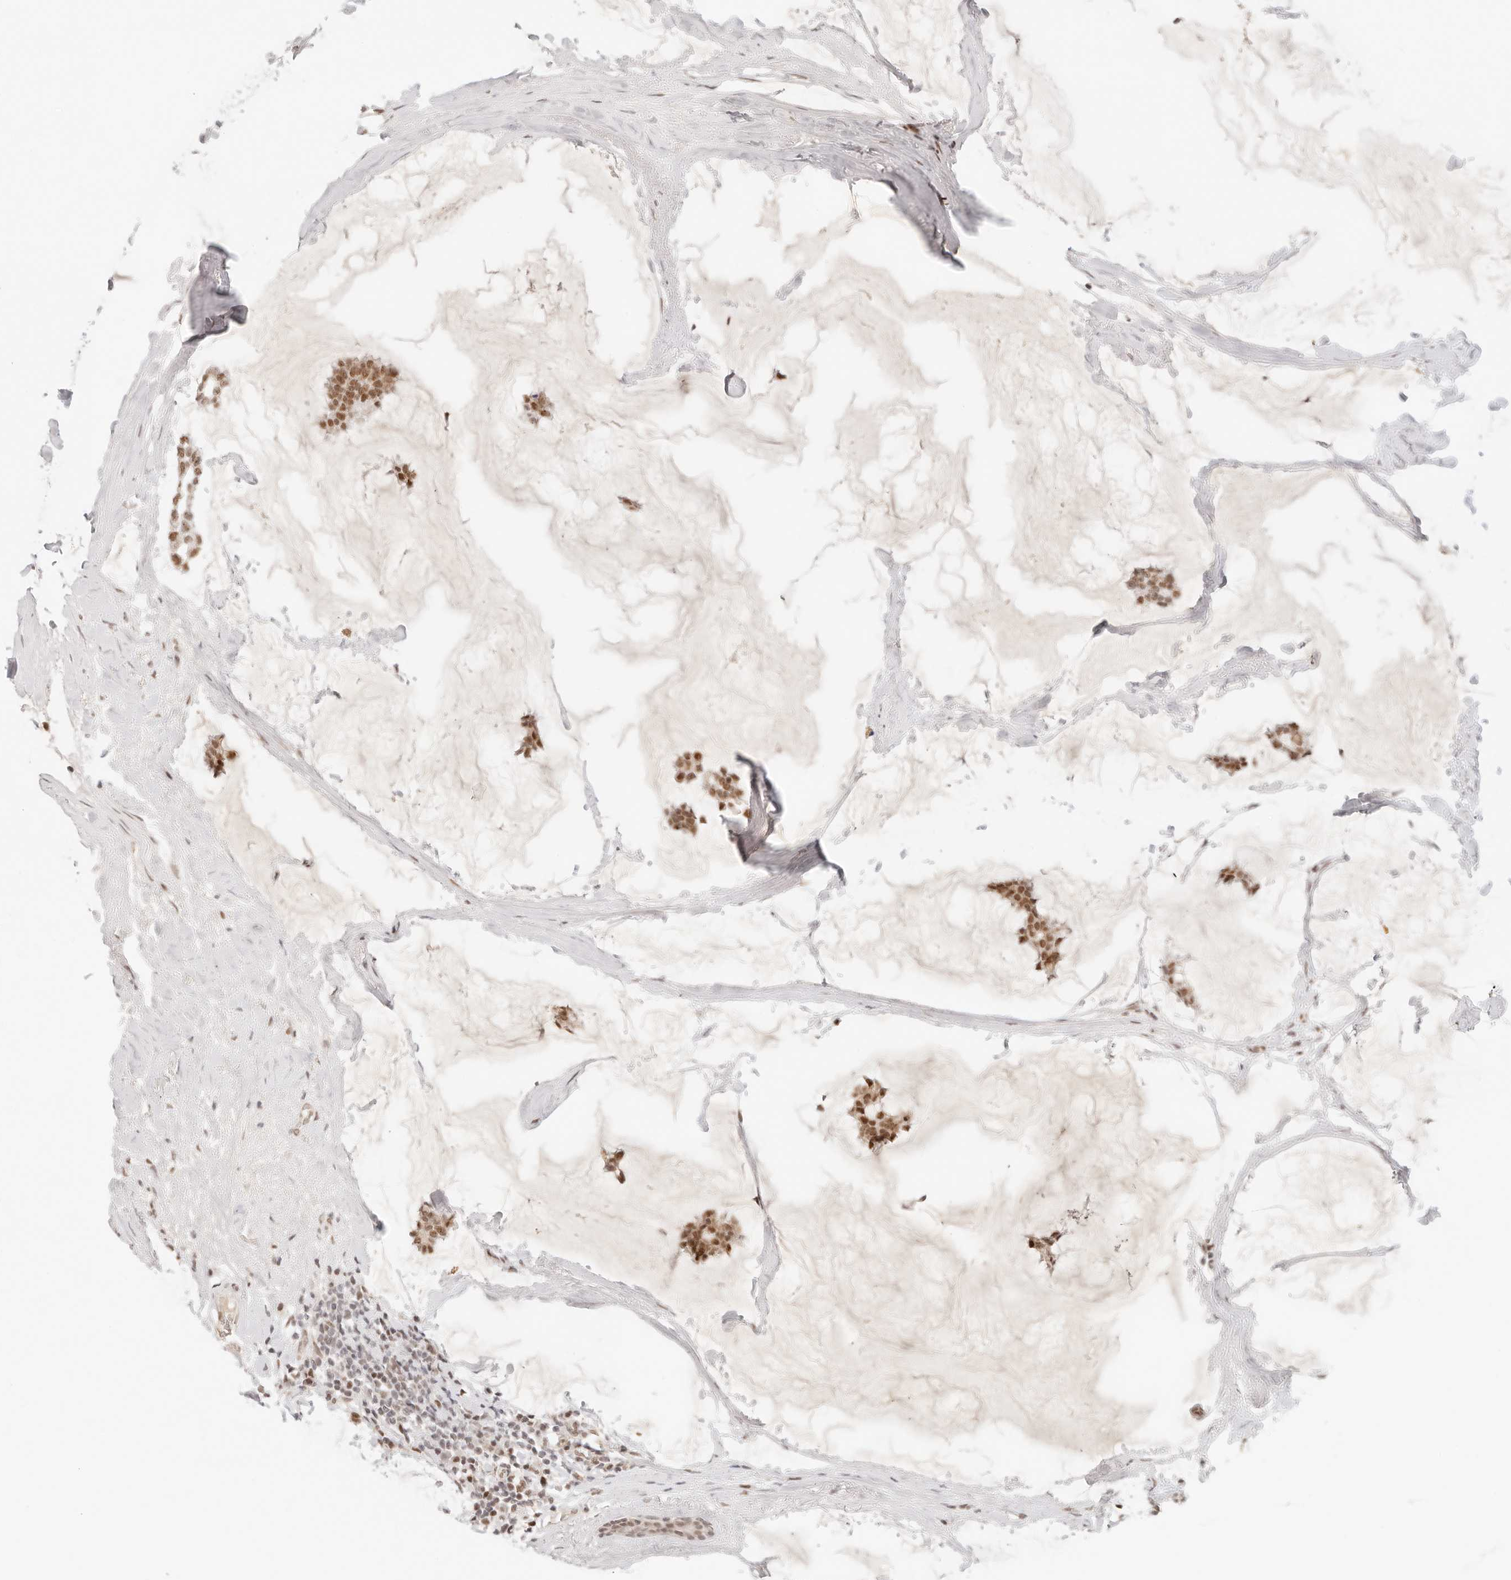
{"staining": {"intensity": "moderate", "quantity": ">75%", "location": "nuclear"}, "tissue": "breast cancer", "cell_type": "Tumor cells", "image_type": "cancer", "snomed": [{"axis": "morphology", "description": "Duct carcinoma"}, {"axis": "topography", "description": "Breast"}], "caption": "Moderate nuclear expression is present in approximately >75% of tumor cells in breast intraductal carcinoma. (Brightfield microscopy of DAB IHC at high magnification).", "gene": "HOXC5", "patient": {"sex": "female", "age": 93}}